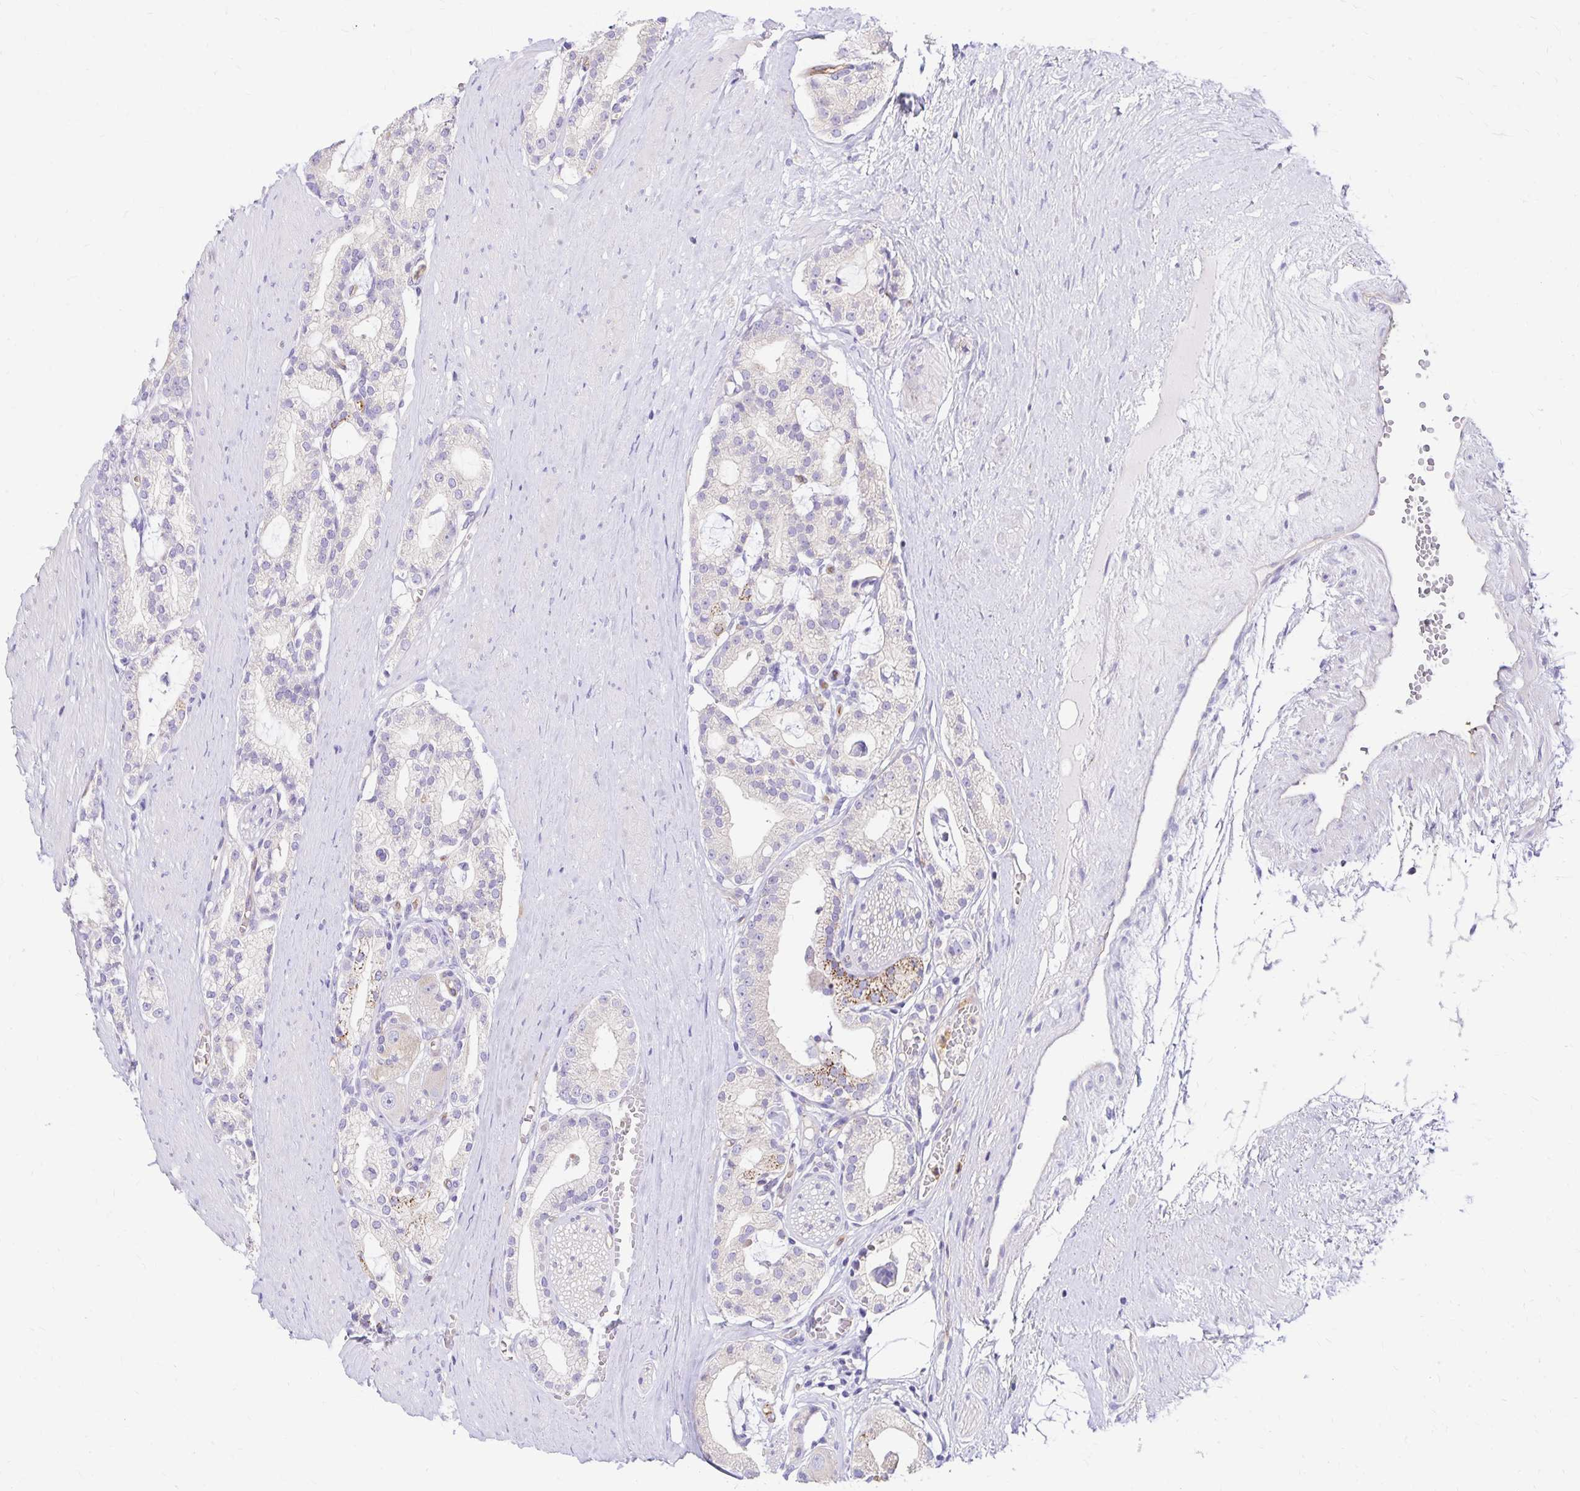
{"staining": {"intensity": "negative", "quantity": "none", "location": "none"}, "tissue": "prostate cancer", "cell_type": "Tumor cells", "image_type": "cancer", "snomed": [{"axis": "morphology", "description": "Adenocarcinoma, High grade"}, {"axis": "topography", "description": "Prostate"}], "caption": "DAB immunohistochemical staining of prostate cancer (high-grade adenocarcinoma) demonstrates no significant positivity in tumor cells. The staining is performed using DAB (3,3'-diaminobenzidine) brown chromogen with nuclei counter-stained in using hematoxylin.", "gene": "TTYH1", "patient": {"sex": "male", "age": 71}}